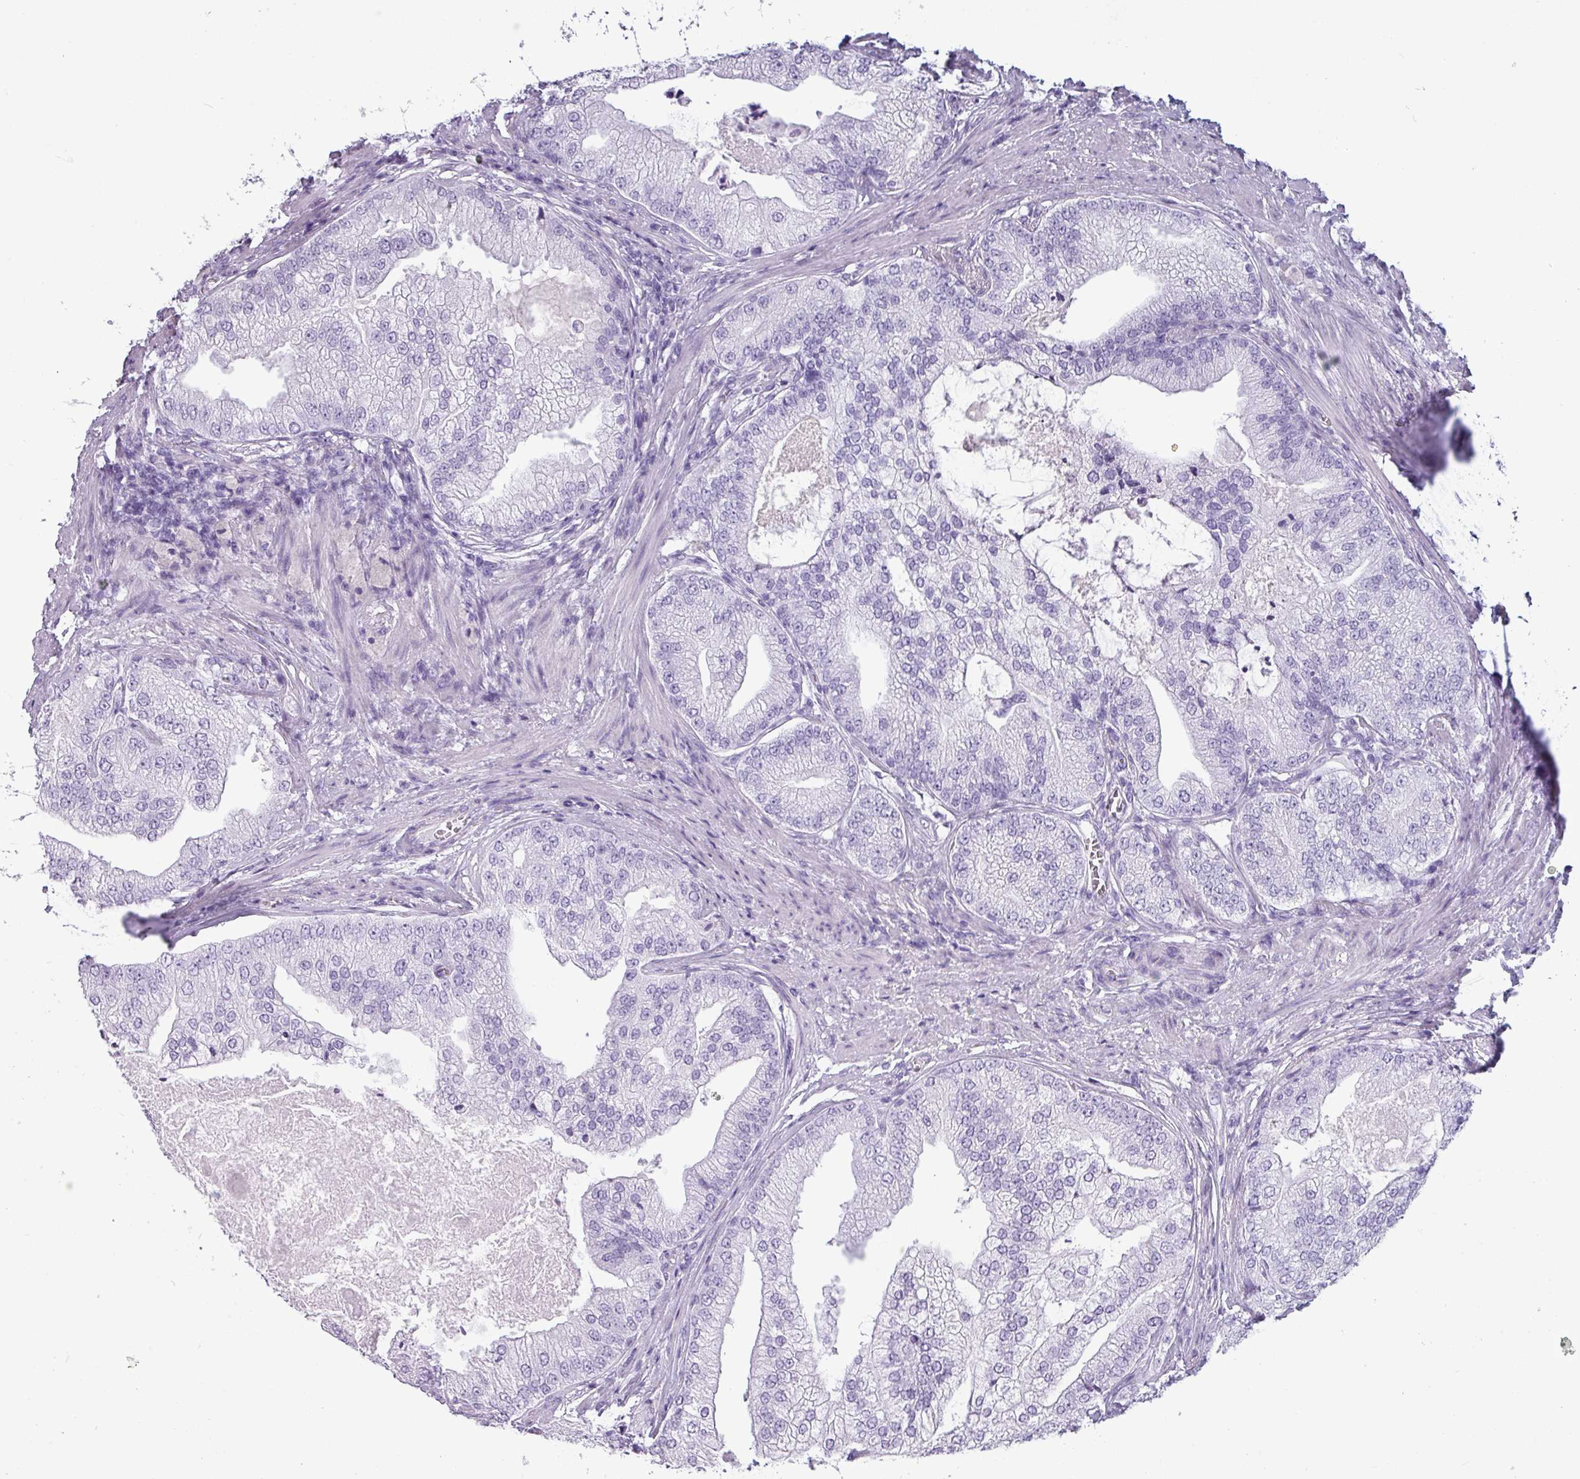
{"staining": {"intensity": "negative", "quantity": "none", "location": "none"}, "tissue": "prostate cancer", "cell_type": "Tumor cells", "image_type": "cancer", "snomed": [{"axis": "morphology", "description": "Adenocarcinoma, High grade"}, {"axis": "topography", "description": "Prostate"}], "caption": "The histopathology image shows no staining of tumor cells in prostate cancer.", "gene": "CRYBB2", "patient": {"sex": "male", "age": 70}}